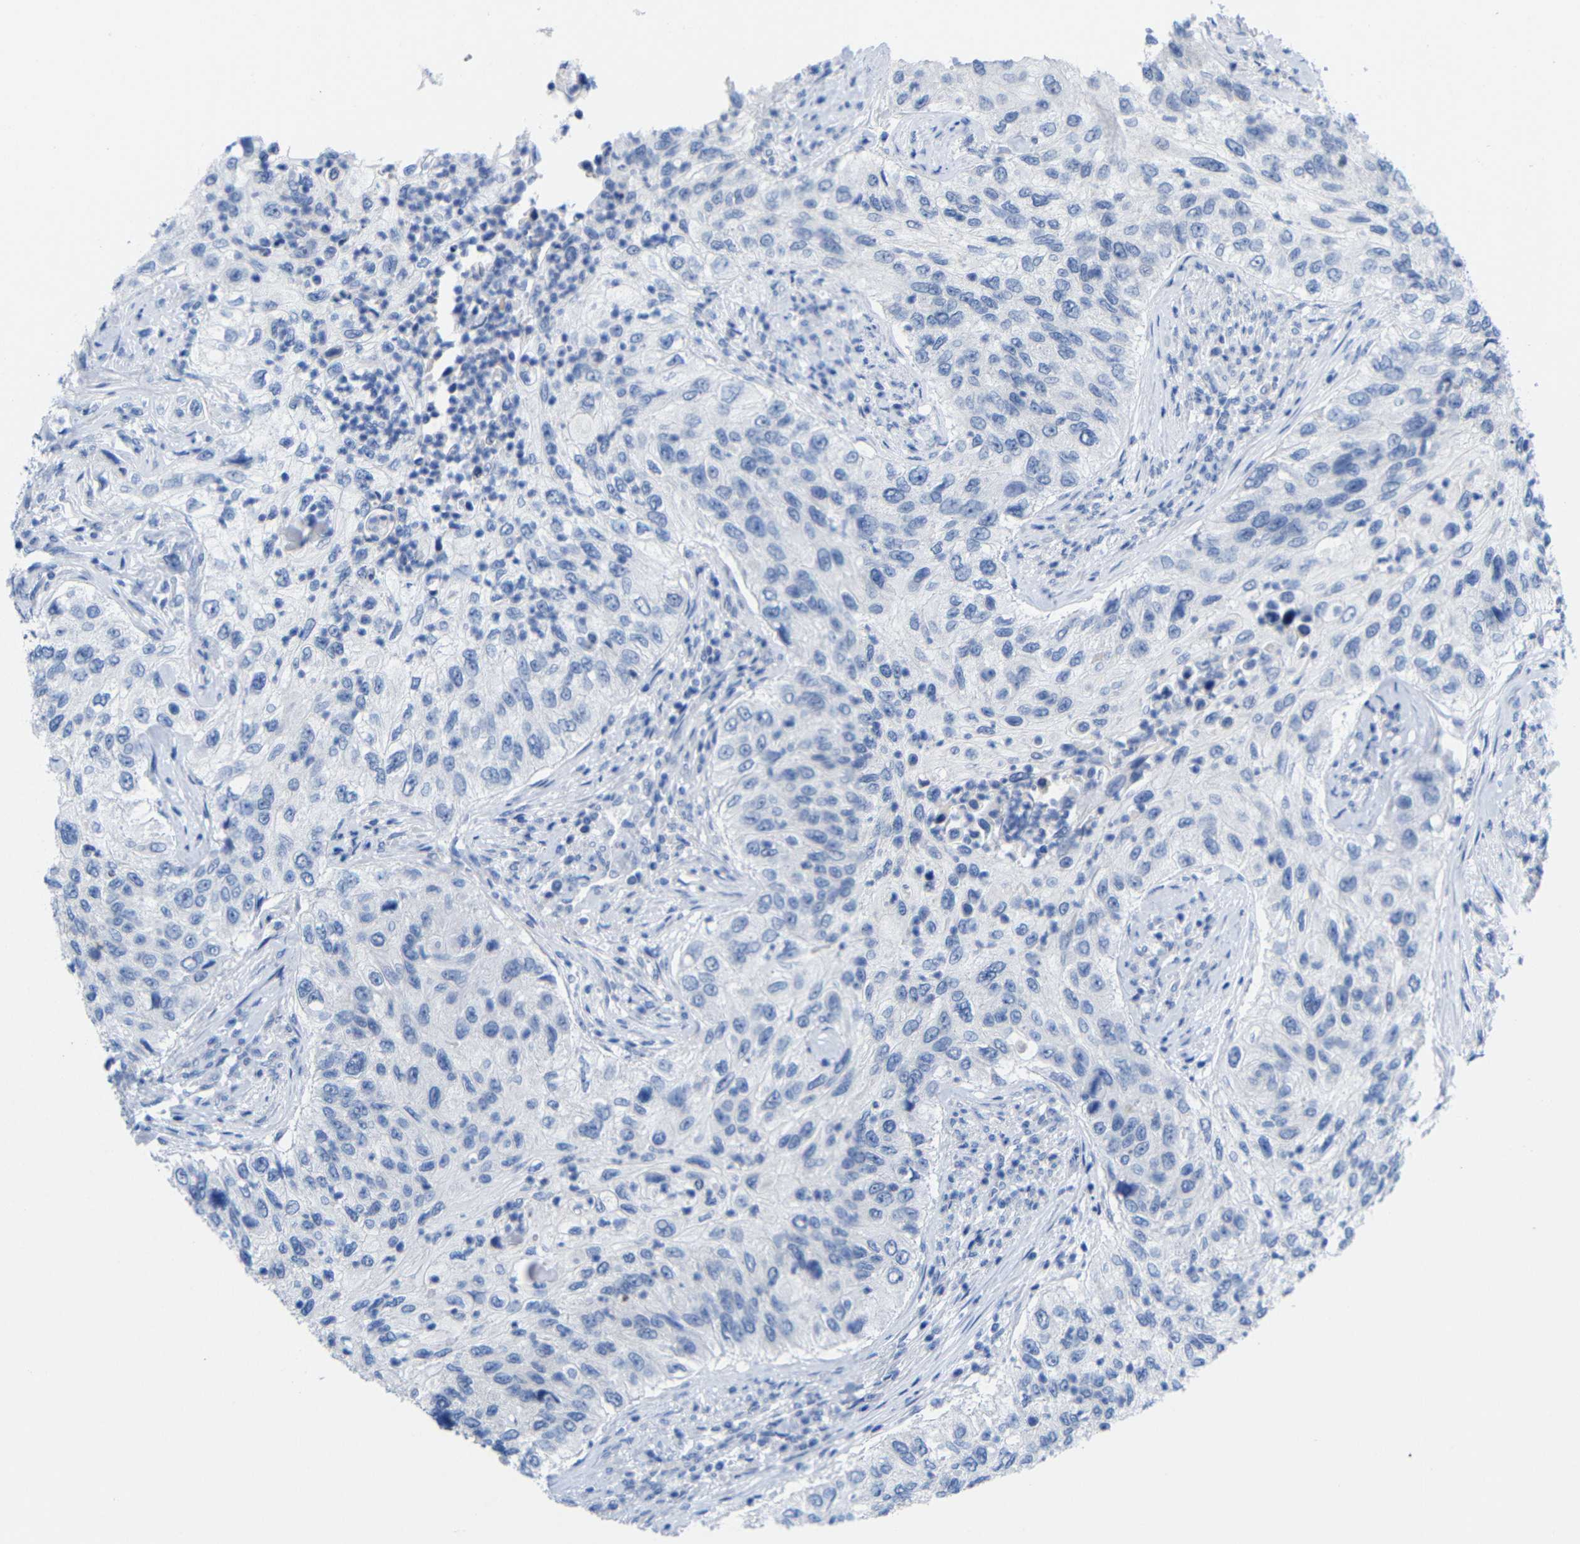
{"staining": {"intensity": "negative", "quantity": "none", "location": "none"}, "tissue": "urothelial cancer", "cell_type": "Tumor cells", "image_type": "cancer", "snomed": [{"axis": "morphology", "description": "Urothelial carcinoma, High grade"}, {"axis": "topography", "description": "Urinary bladder"}], "caption": "This photomicrograph is of urothelial cancer stained with immunohistochemistry to label a protein in brown with the nuclei are counter-stained blue. There is no positivity in tumor cells.", "gene": "PEBP1", "patient": {"sex": "female", "age": 60}}